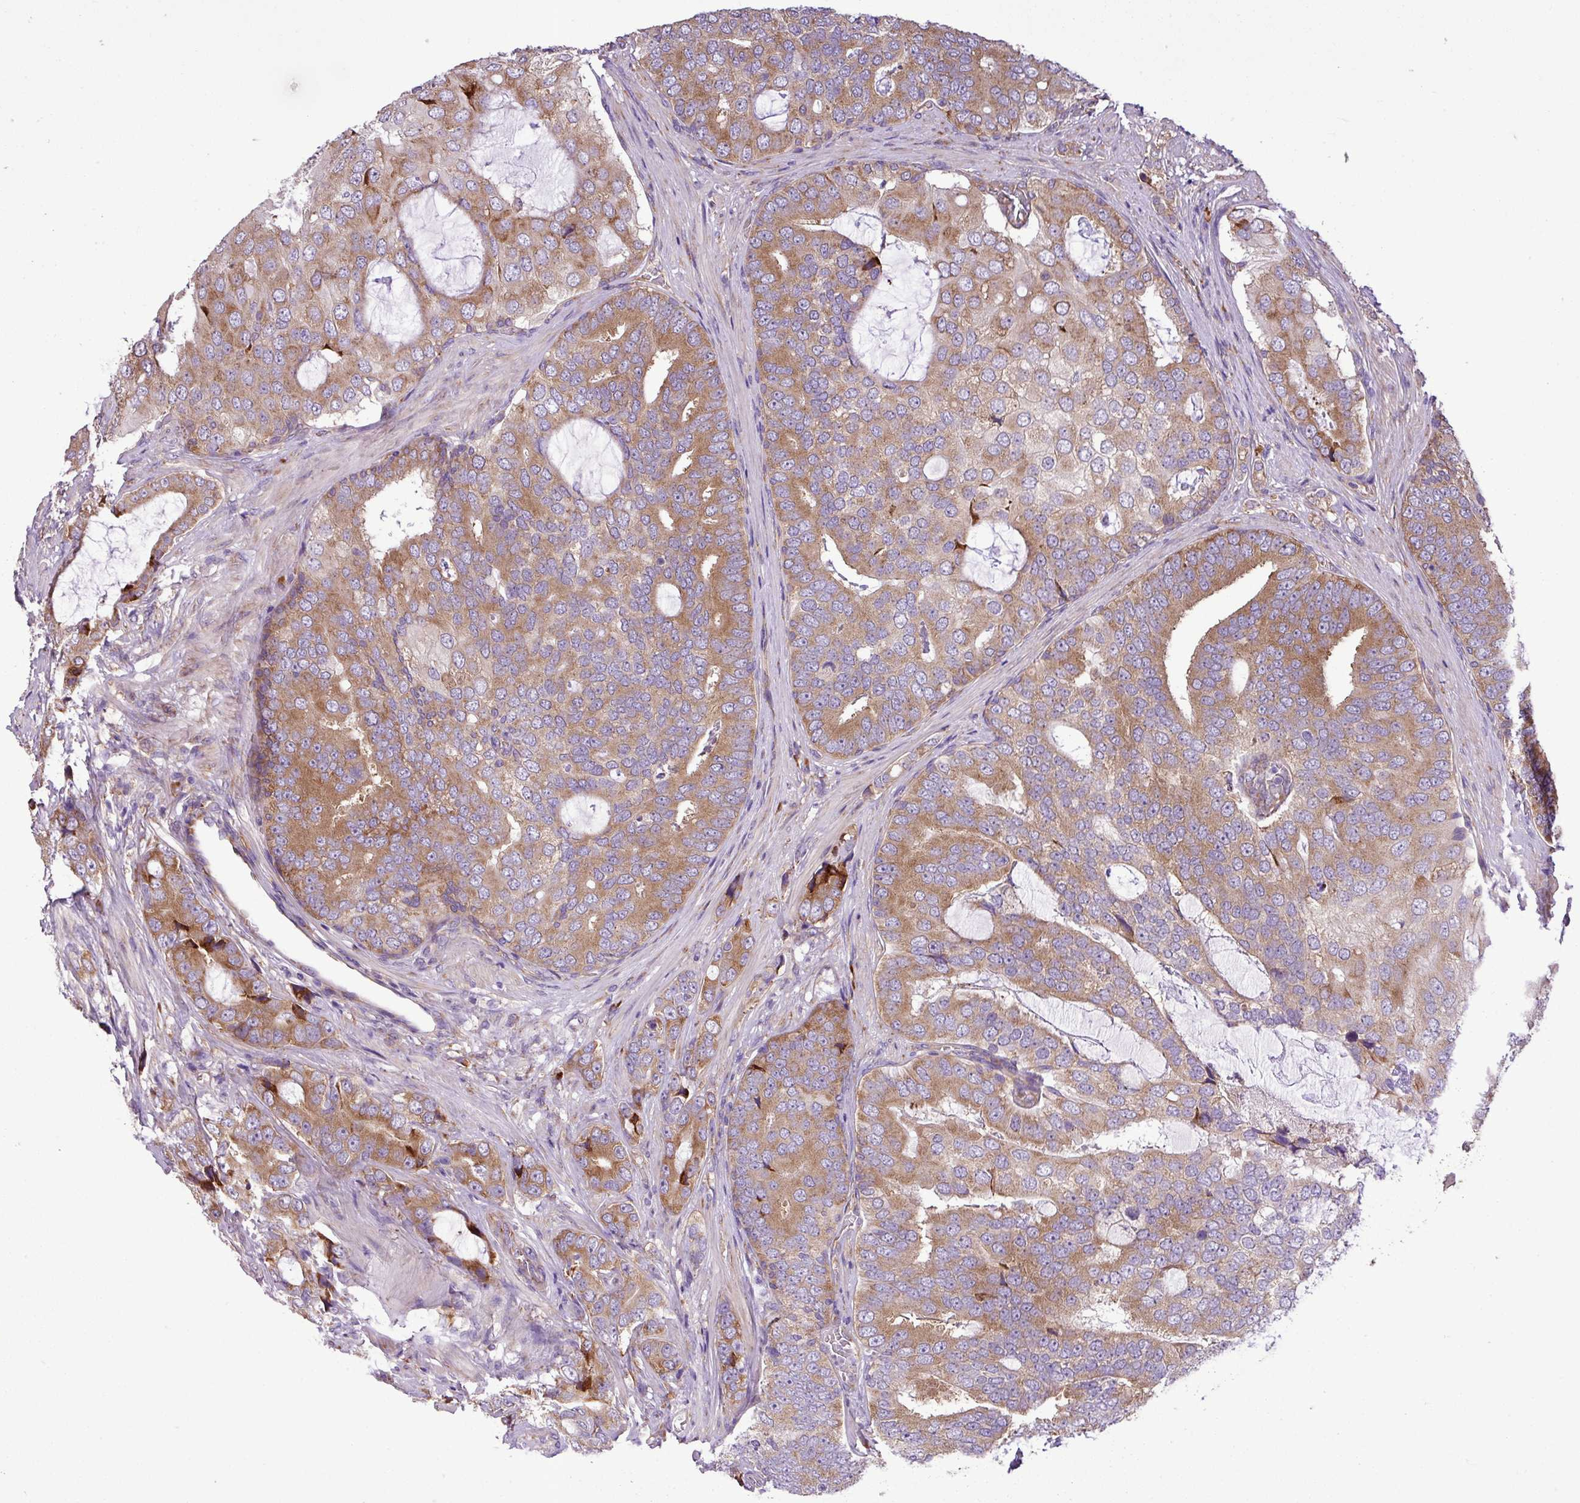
{"staining": {"intensity": "moderate", "quantity": ">75%", "location": "cytoplasmic/membranous"}, "tissue": "prostate cancer", "cell_type": "Tumor cells", "image_type": "cancer", "snomed": [{"axis": "morphology", "description": "Adenocarcinoma, High grade"}, {"axis": "topography", "description": "Prostate"}], "caption": "Immunohistochemistry (IHC) (DAB (3,3'-diaminobenzidine)) staining of human prostate cancer (high-grade adenocarcinoma) demonstrates moderate cytoplasmic/membranous protein staining in approximately >75% of tumor cells.", "gene": "RPL13", "patient": {"sex": "male", "age": 55}}